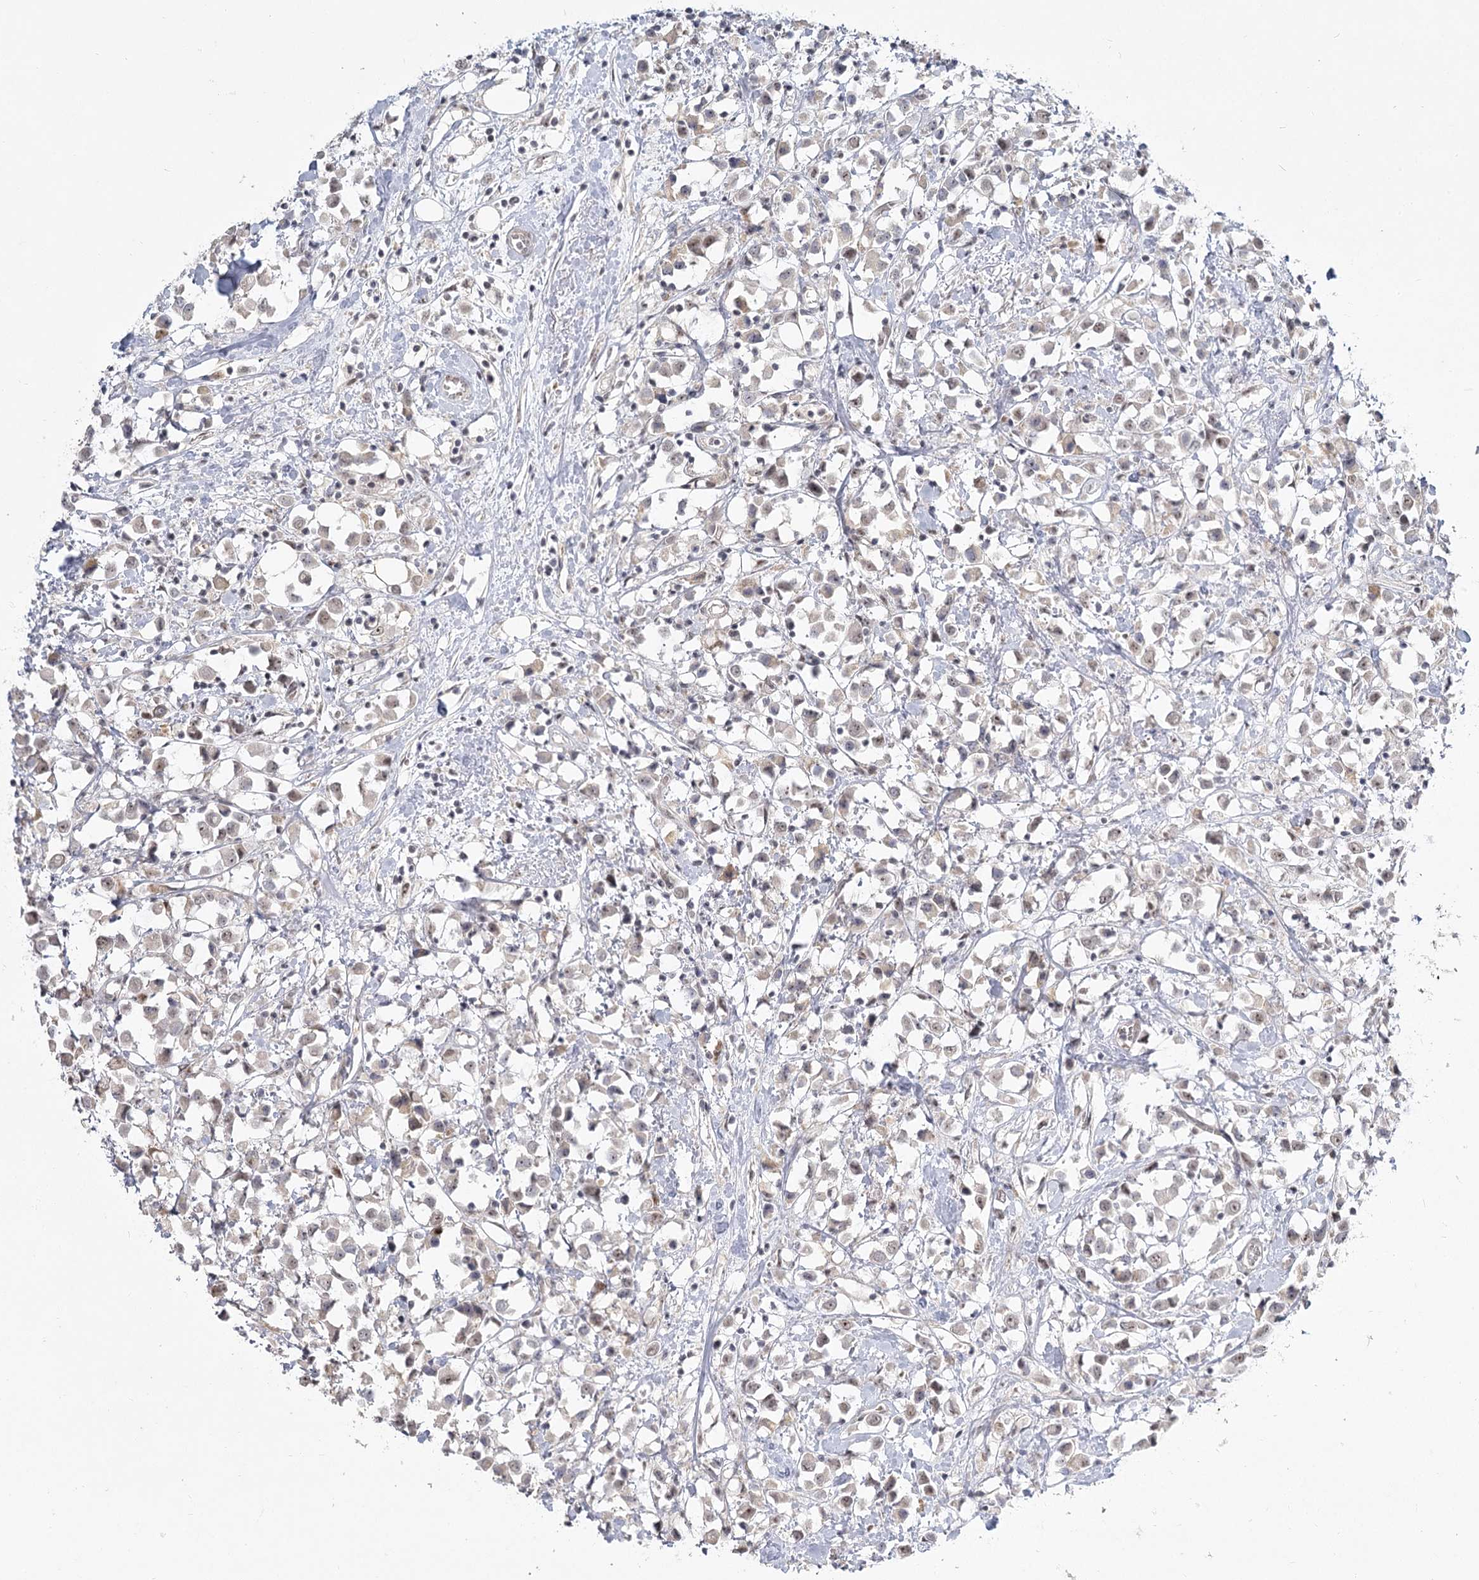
{"staining": {"intensity": "weak", "quantity": "<25%", "location": "nuclear"}, "tissue": "breast cancer", "cell_type": "Tumor cells", "image_type": "cancer", "snomed": [{"axis": "morphology", "description": "Duct carcinoma"}, {"axis": "topography", "description": "Breast"}], "caption": "An immunohistochemistry photomicrograph of breast invasive ductal carcinoma is shown. There is no staining in tumor cells of breast invasive ductal carcinoma.", "gene": "EXOSC7", "patient": {"sex": "female", "age": 61}}